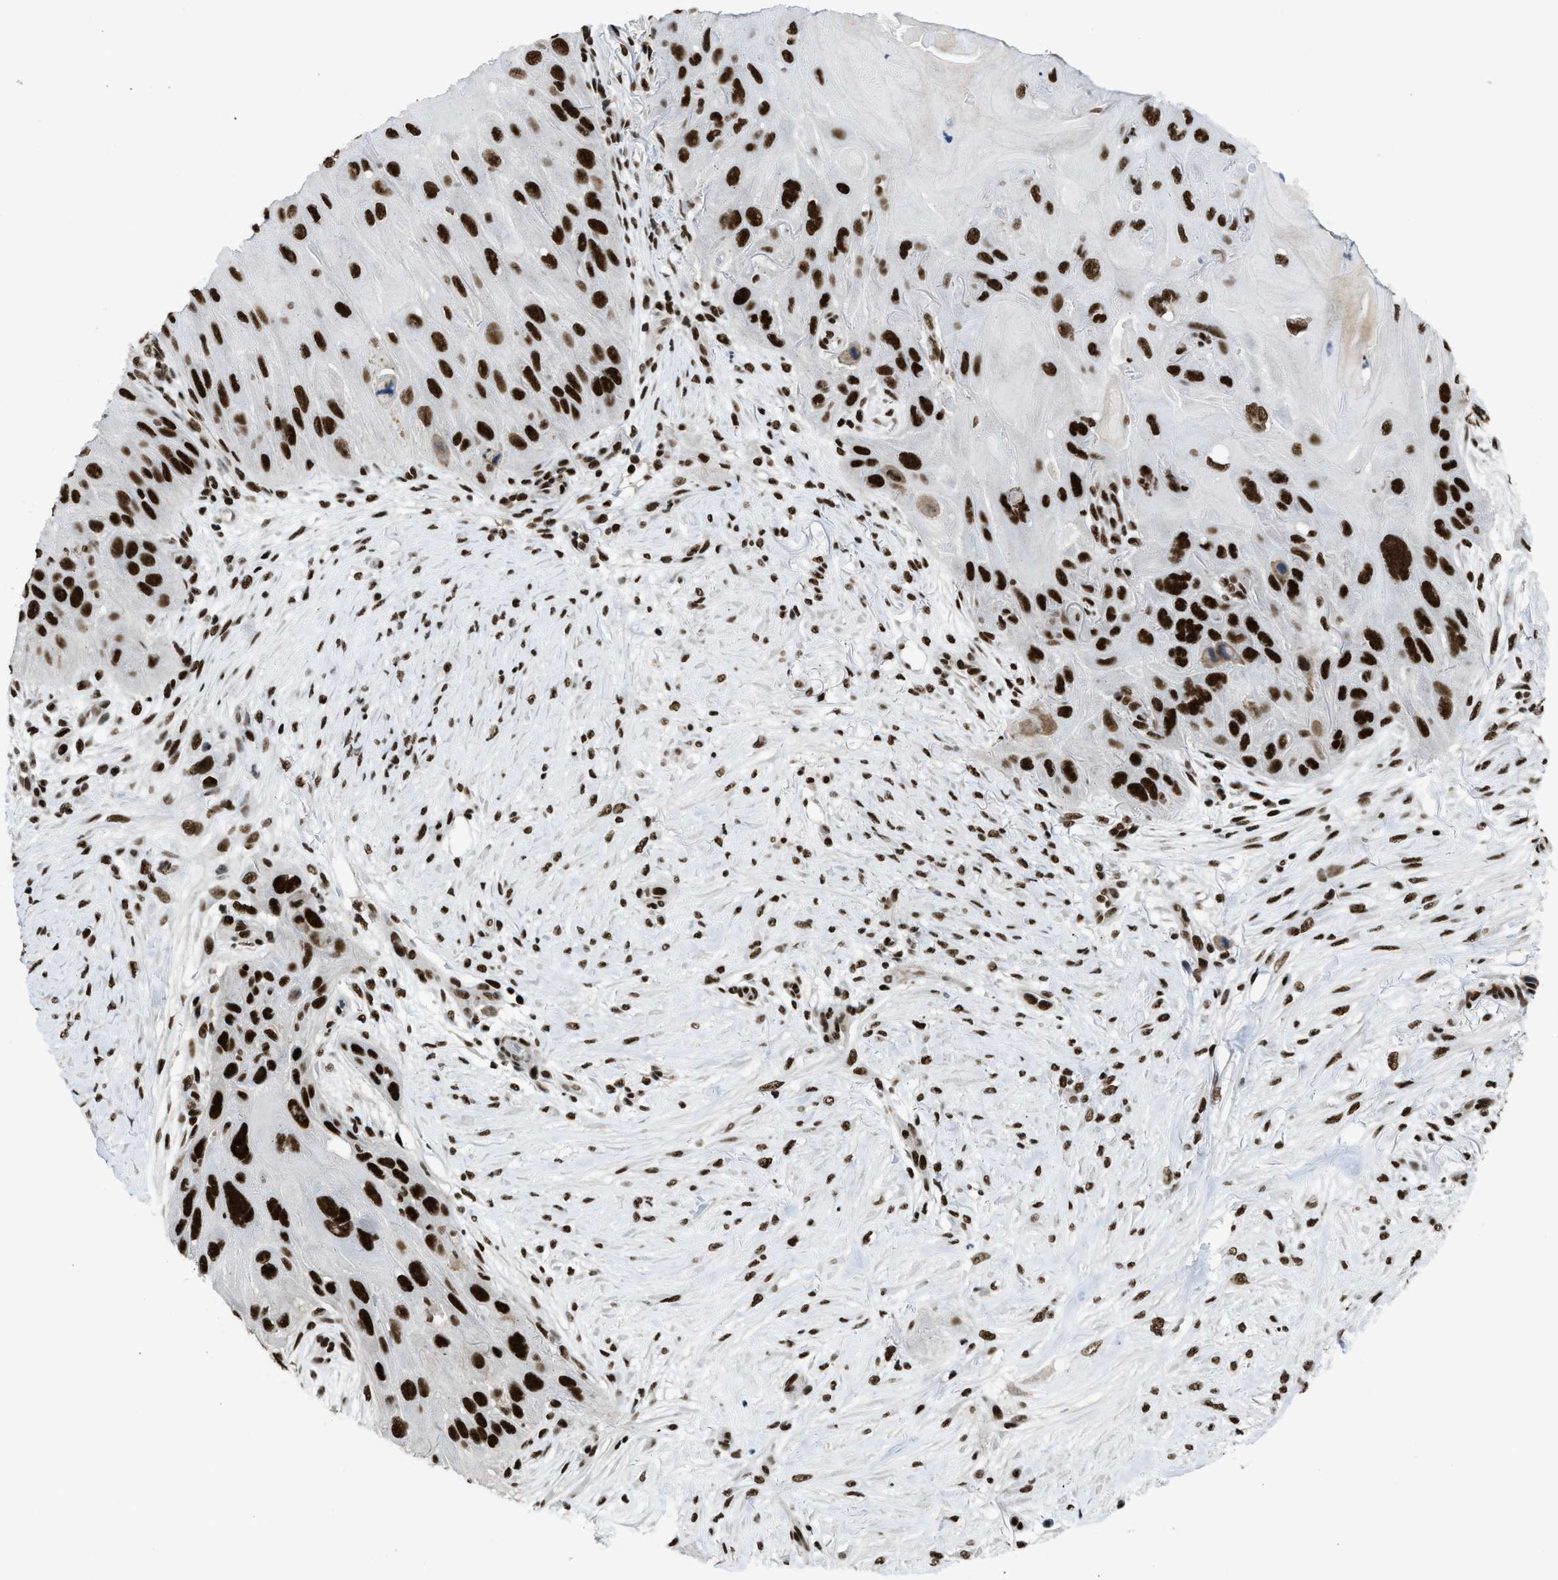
{"staining": {"intensity": "strong", "quantity": ">75%", "location": "nuclear"}, "tissue": "skin cancer", "cell_type": "Tumor cells", "image_type": "cancer", "snomed": [{"axis": "morphology", "description": "Squamous cell carcinoma, NOS"}, {"axis": "topography", "description": "Skin"}], "caption": "High-magnification brightfield microscopy of squamous cell carcinoma (skin) stained with DAB (3,3'-diaminobenzidine) (brown) and counterstained with hematoxylin (blue). tumor cells exhibit strong nuclear staining is present in approximately>75% of cells.", "gene": "SCAF4", "patient": {"sex": "female", "age": 77}}